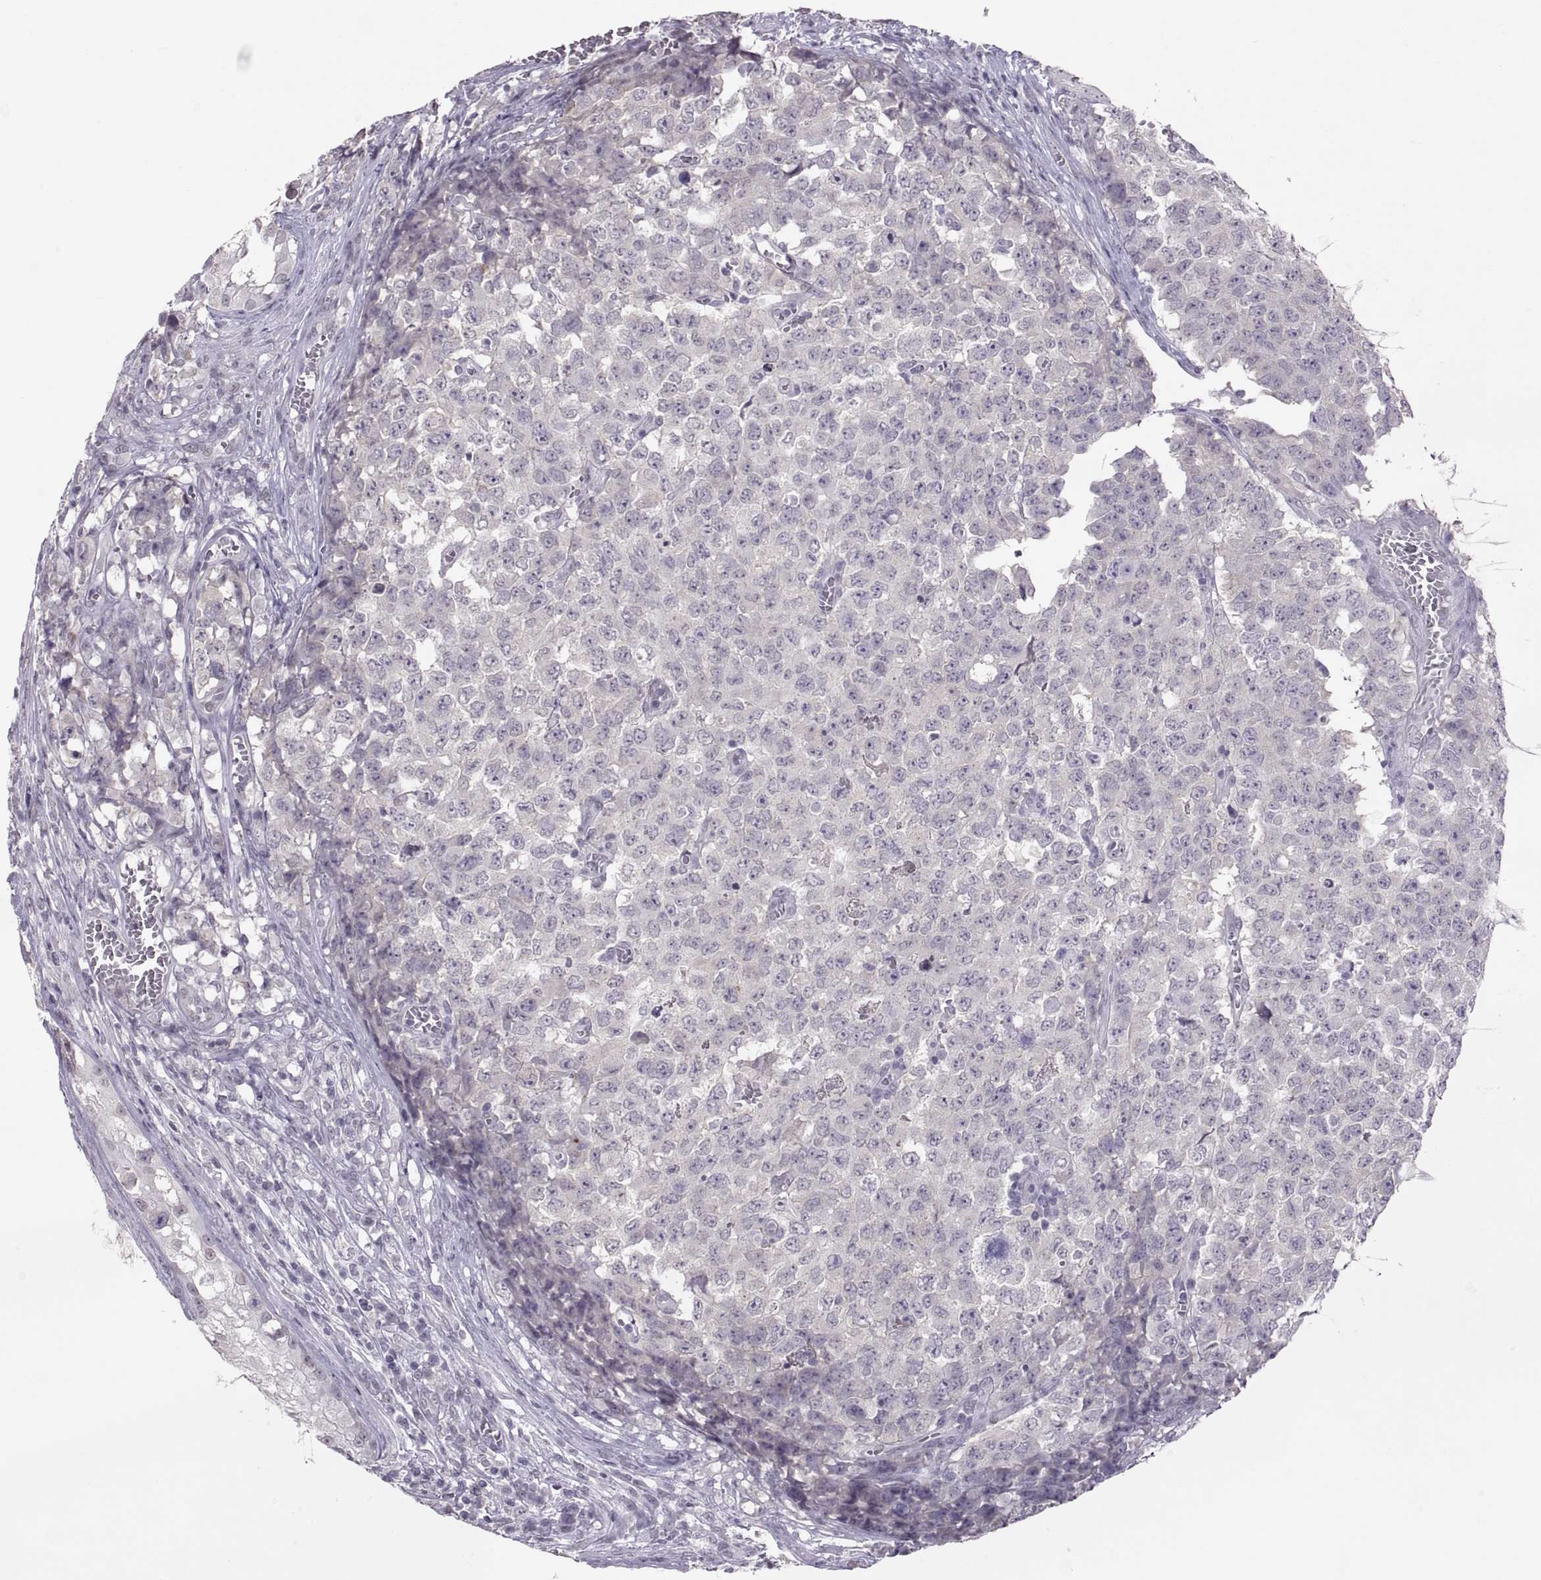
{"staining": {"intensity": "negative", "quantity": "none", "location": "none"}, "tissue": "testis cancer", "cell_type": "Tumor cells", "image_type": "cancer", "snomed": [{"axis": "morphology", "description": "Carcinoma, Embryonal, NOS"}, {"axis": "topography", "description": "Testis"}], "caption": "Tumor cells are negative for protein expression in human testis cancer (embryonal carcinoma). (Stains: DAB (3,3'-diaminobenzidine) immunohistochemistry (IHC) with hematoxylin counter stain, Microscopy: brightfield microscopy at high magnification).", "gene": "KRT77", "patient": {"sex": "male", "age": 23}}